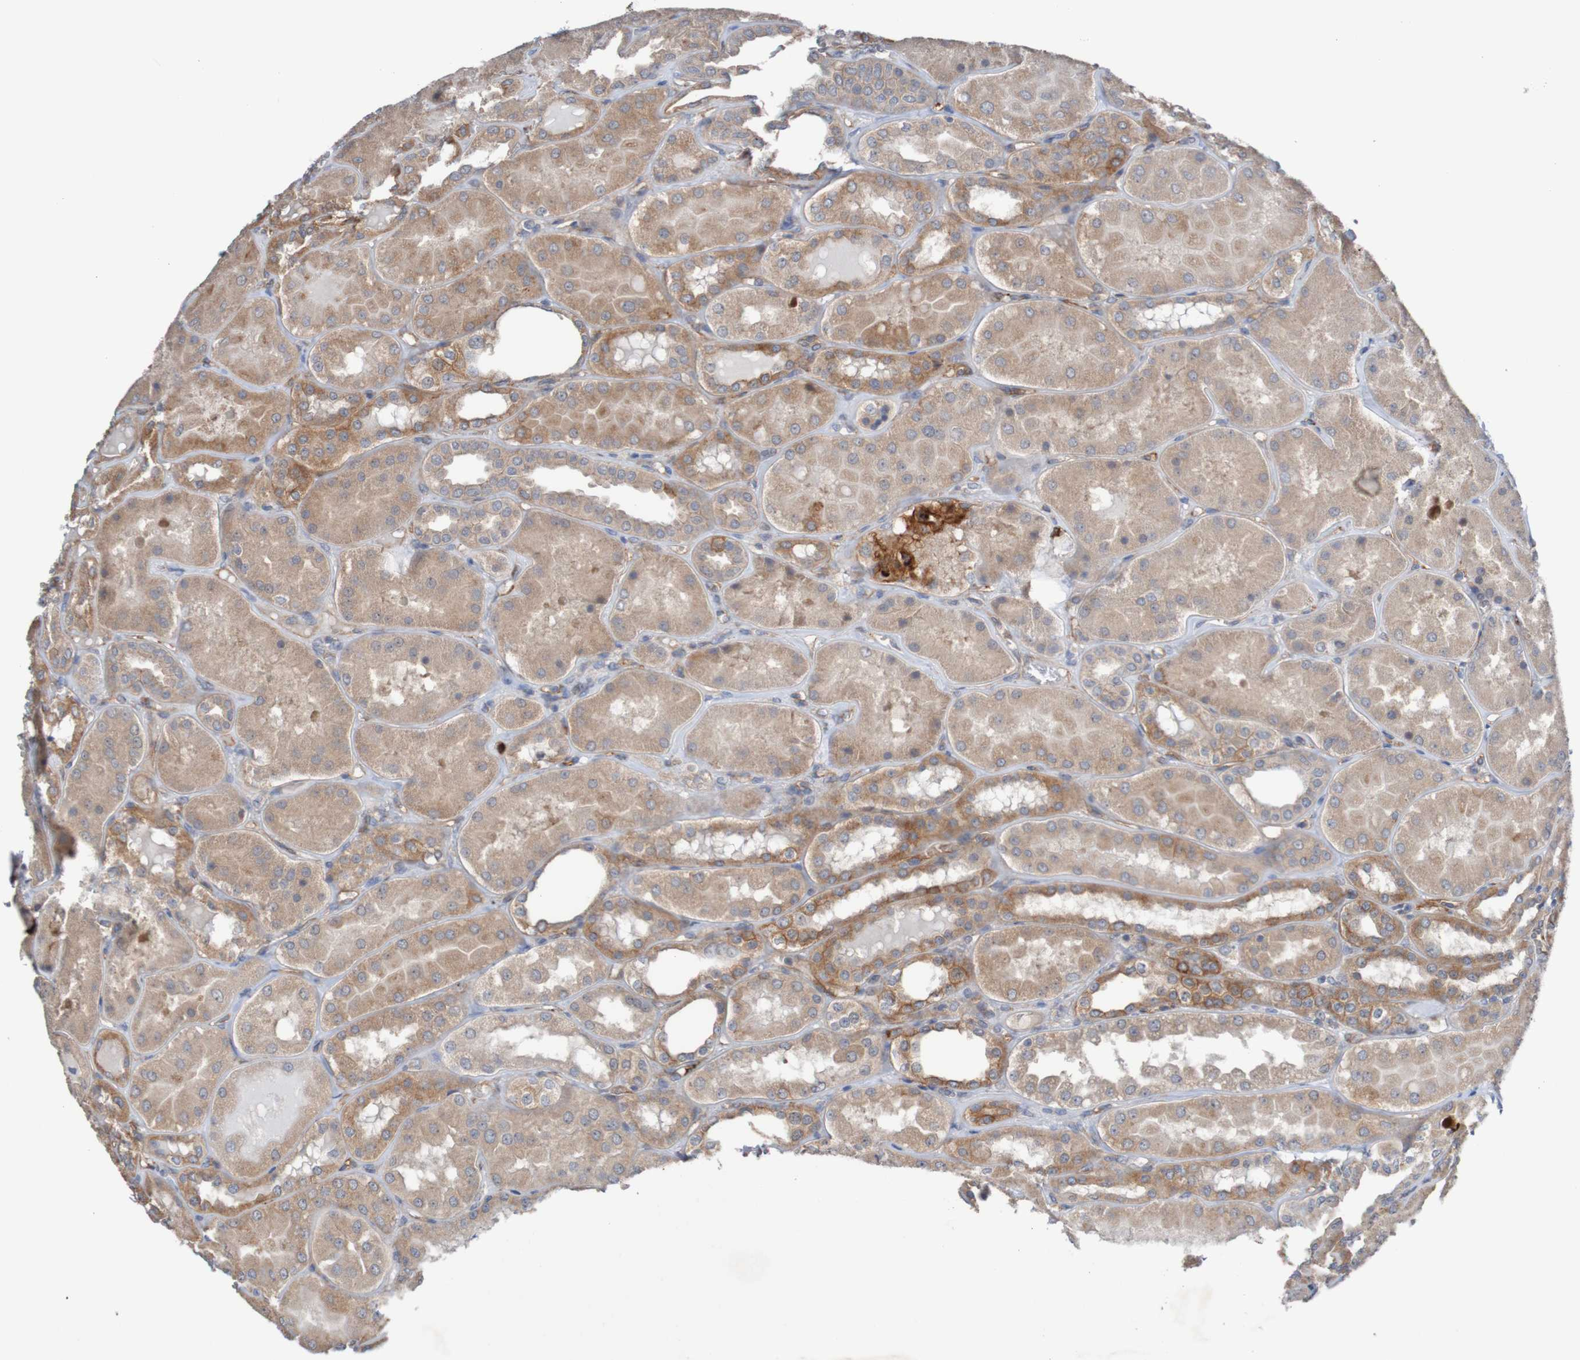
{"staining": {"intensity": "strong", "quantity": ">75%", "location": "cytoplasmic/membranous"}, "tissue": "kidney", "cell_type": "Cells in glomeruli", "image_type": "normal", "snomed": [{"axis": "morphology", "description": "Normal tissue, NOS"}, {"axis": "topography", "description": "Kidney"}], "caption": "A high amount of strong cytoplasmic/membranous staining is seen in approximately >75% of cells in glomeruli in normal kidney. (IHC, brightfield microscopy, high magnification).", "gene": "ST8SIA6", "patient": {"sex": "female", "age": 56}}